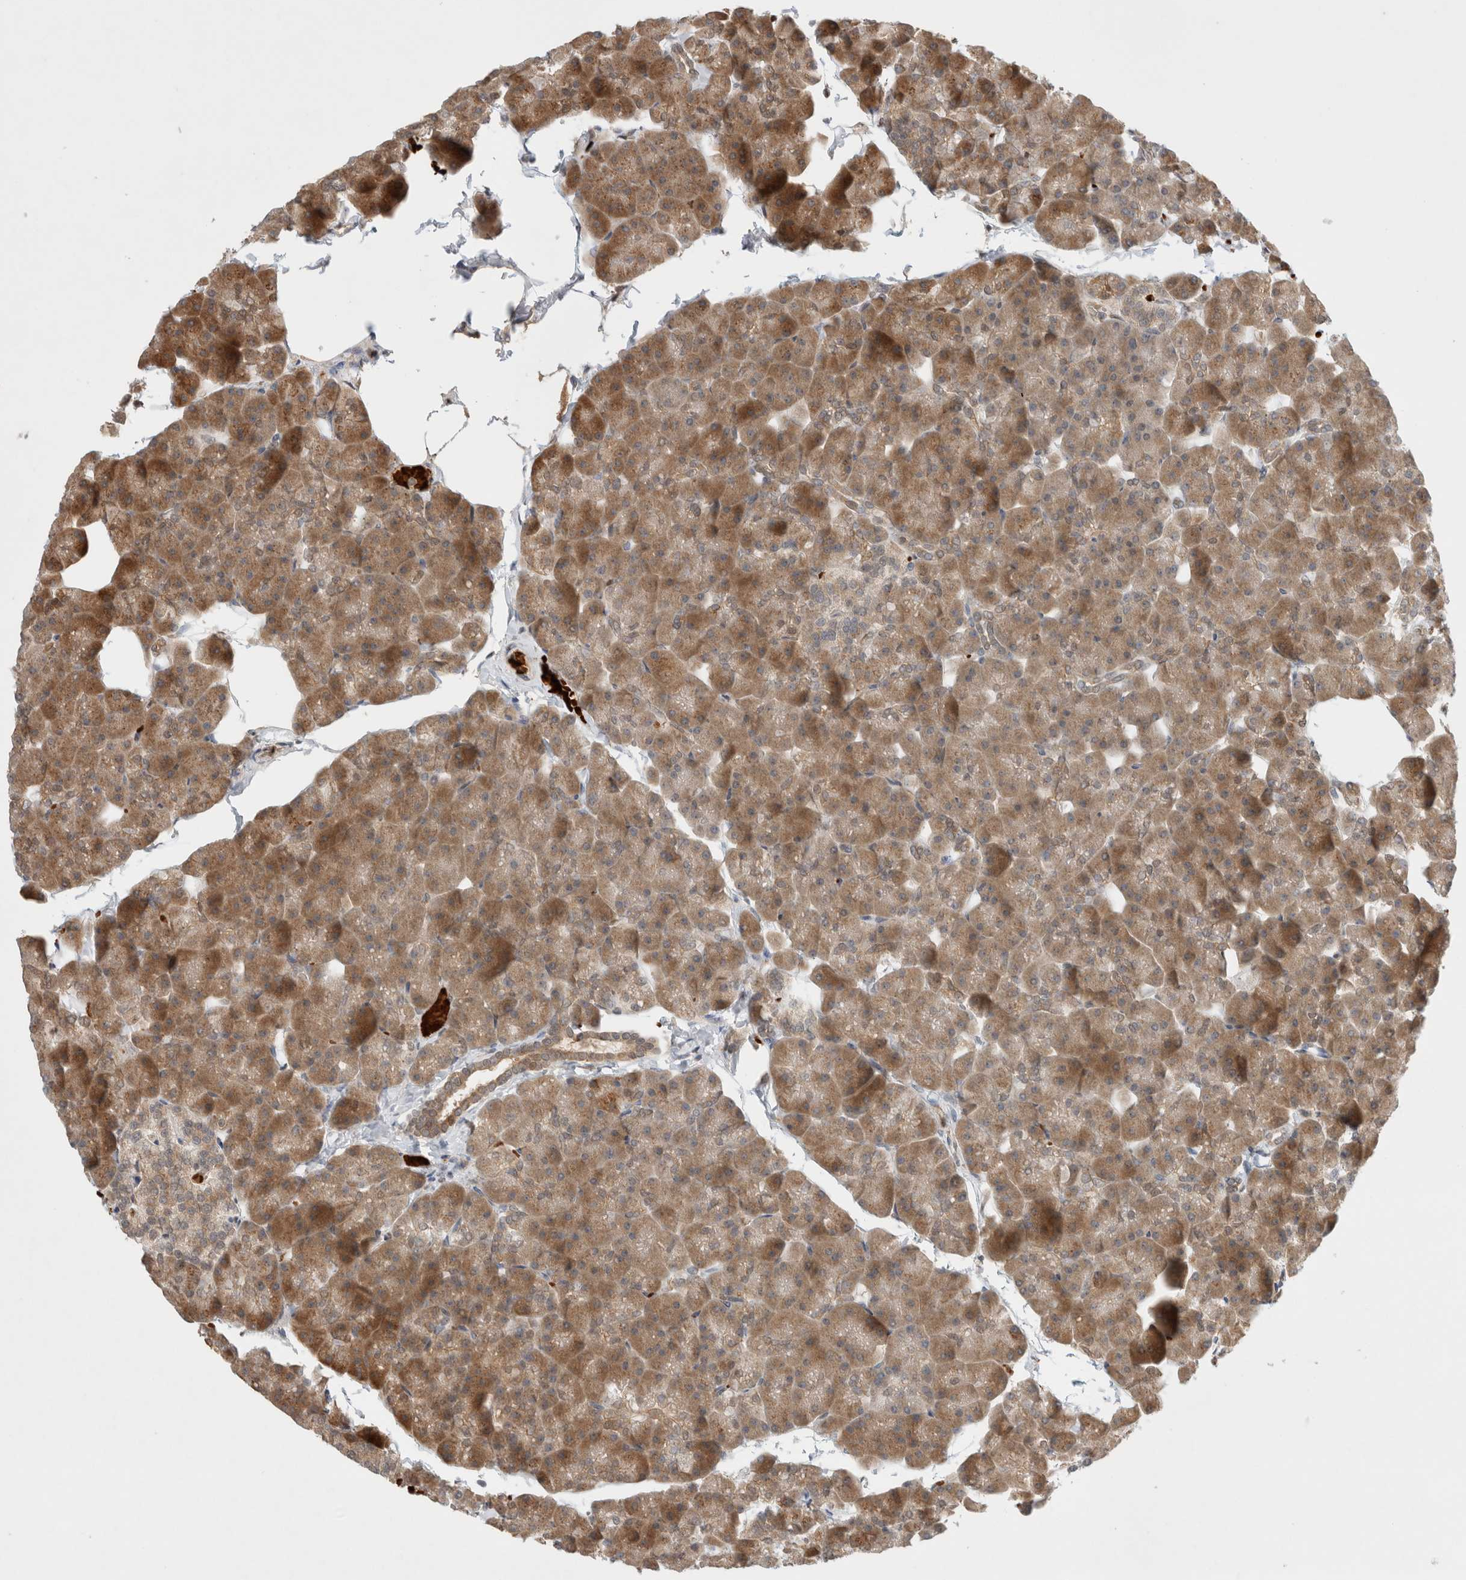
{"staining": {"intensity": "strong", "quantity": ">75%", "location": "cytoplasmic/membranous"}, "tissue": "pancreas", "cell_type": "Exocrine glandular cells", "image_type": "normal", "snomed": [{"axis": "morphology", "description": "Normal tissue, NOS"}, {"axis": "topography", "description": "Pancreas"}], "caption": "Exocrine glandular cells demonstrate high levels of strong cytoplasmic/membranous positivity in about >75% of cells in normal human pancreas. Ihc stains the protein in brown and the nuclei are stained blue.", "gene": "OTUD6B", "patient": {"sex": "male", "age": 35}}